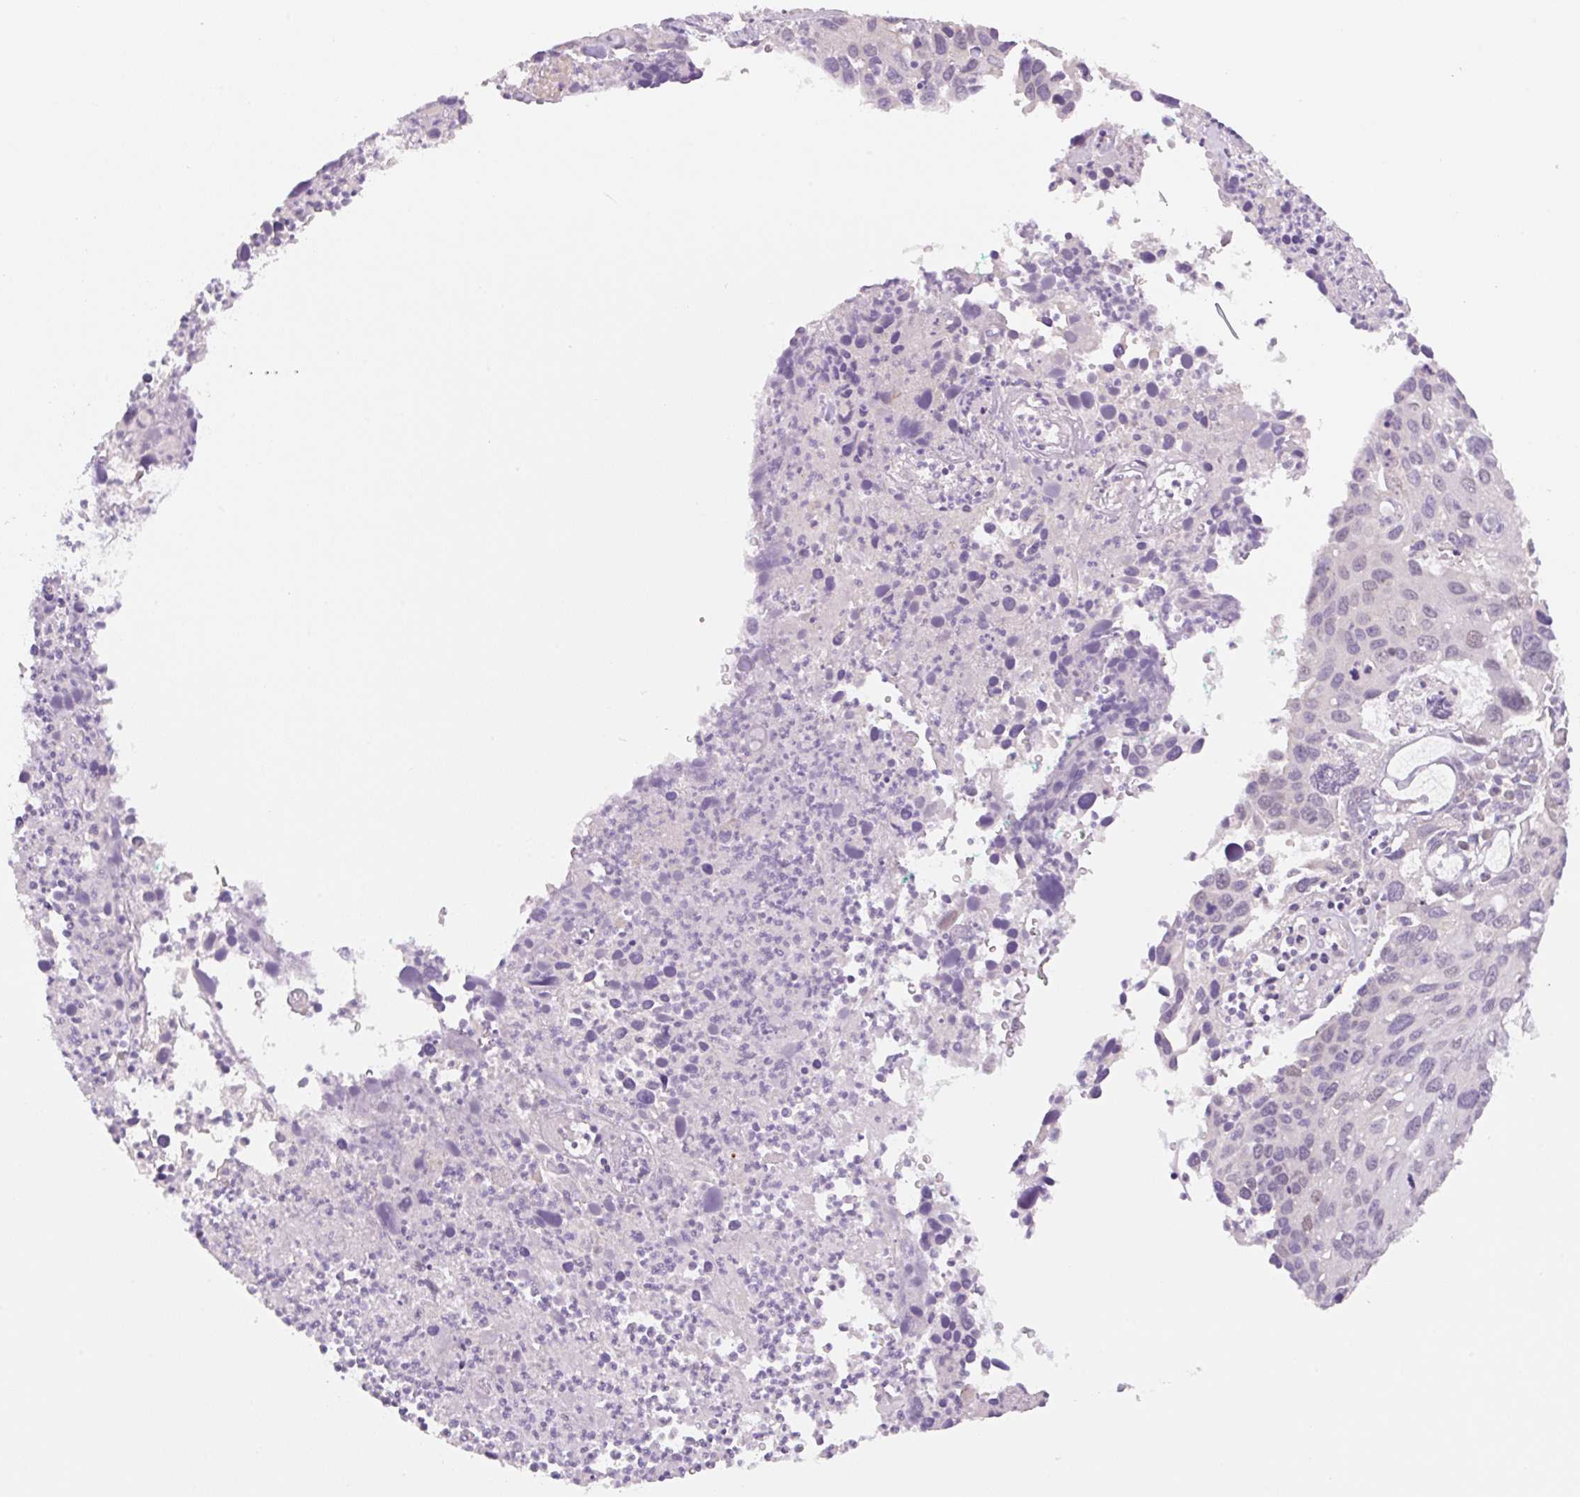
{"staining": {"intensity": "negative", "quantity": "none", "location": "none"}, "tissue": "cervical cancer", "cell_type": "Tumor cells", "image_type": "cancer", "snomed": [{"axis": "morphology", "description": "Squamous cell carcinoma, NOS"}, {"axis": "topography", "description": "Cervix"}], "caption": "Micrograph shows no protein positivity in tumor cells of squamous cell carcinoma (cervical) tissue.", "gene": "MIA2", "patient": {"sex": "female", "age": 55}}